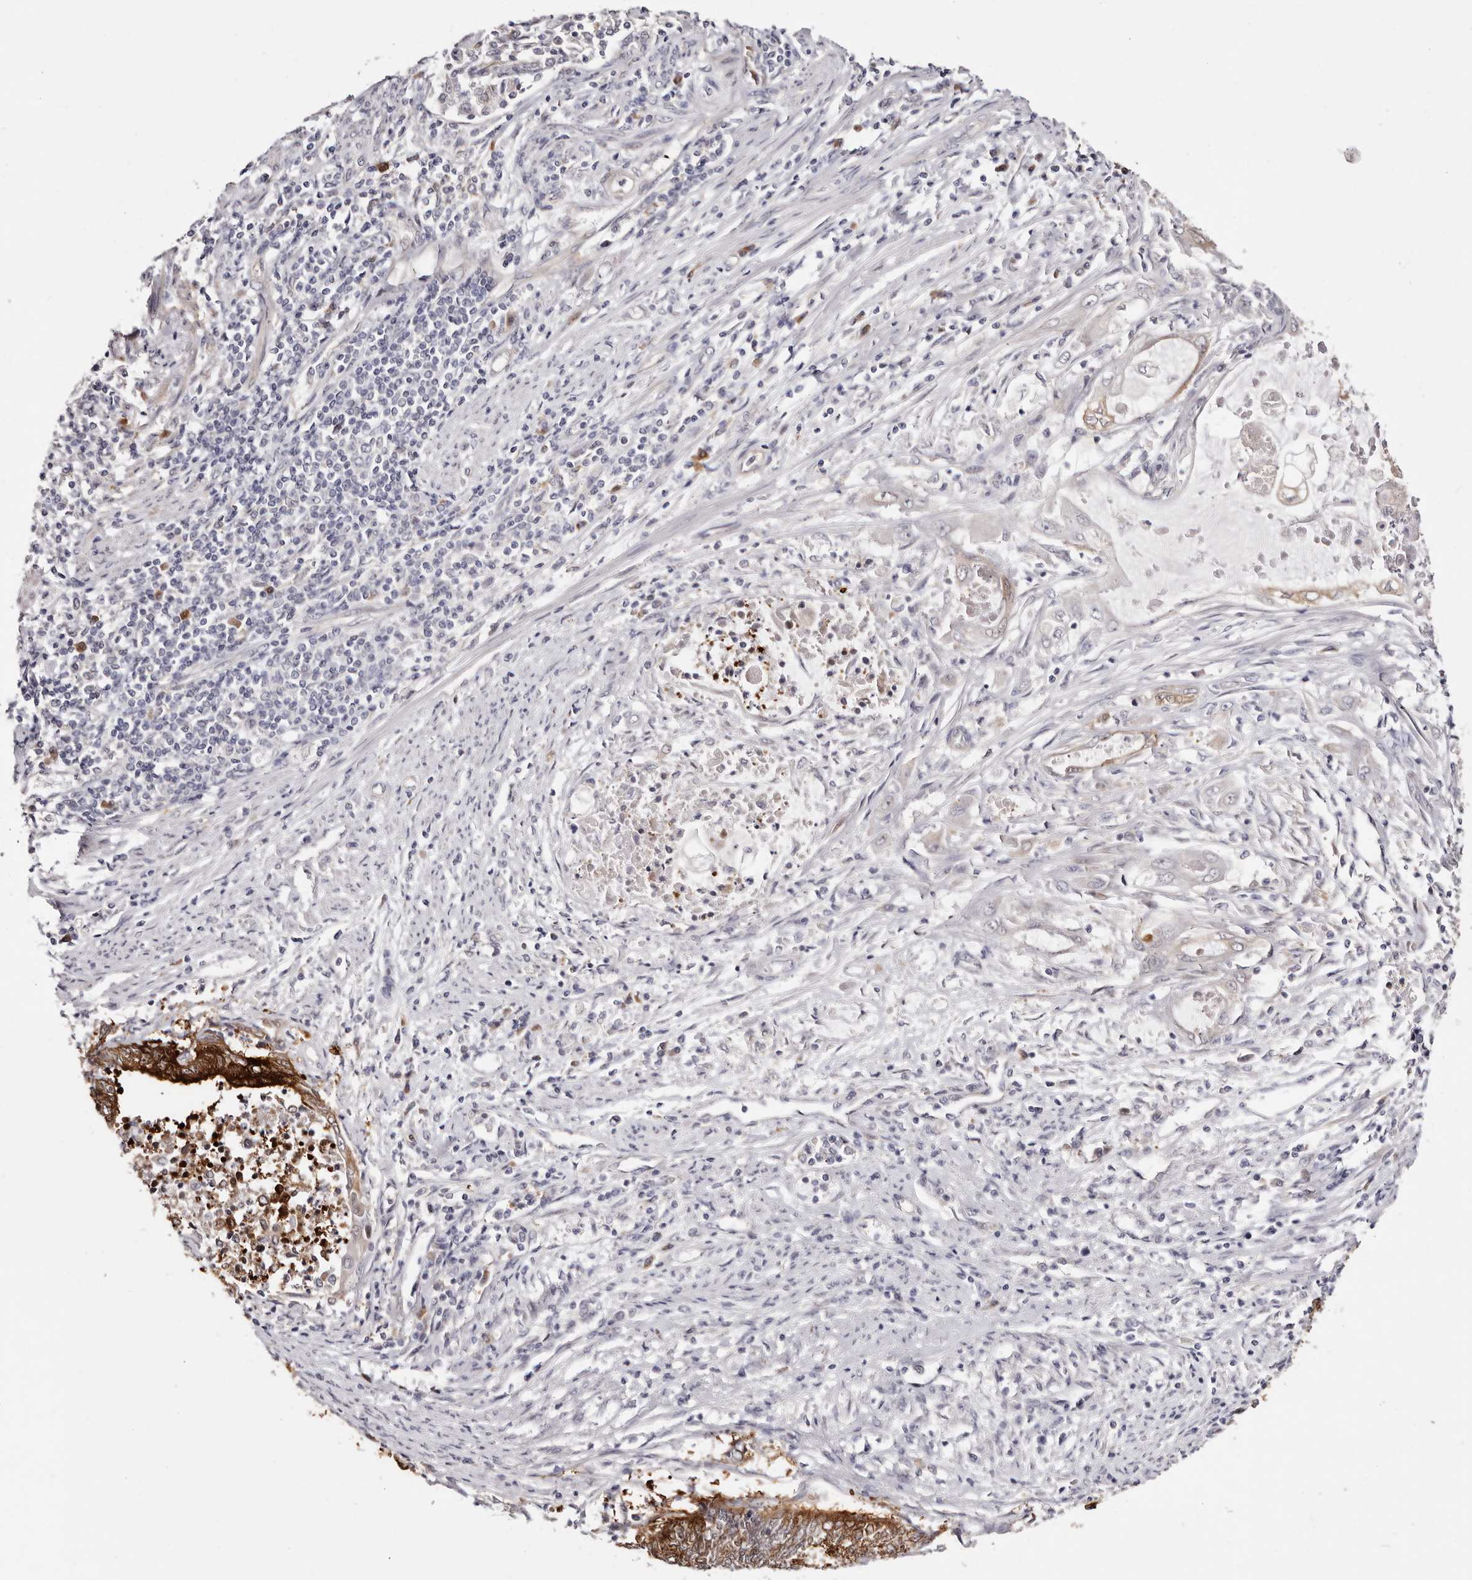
{"staining": {"intensity": "strong", "quantity": ">75%", "location": "cytoplasmic/membranous"}, "tissue": "endometrial cancer", "cell_type": "Tumor cells", "image_type": "cancer", "snomed": [{"axis": "morphology", "description": "Adenocarcinoma, NOS"}, {"axis": "topography", "description": "Uterus"}, {"axis": "topography", "description": "Endometrium"}], "caption": "A brown stain labels strong cytoplasmic/membranous positivity of a protein in endometrial cancer (adenocarcinoma) tumor cells.", "gene": "GFOD1", "patient": {"sex": "female", "age": 70}}